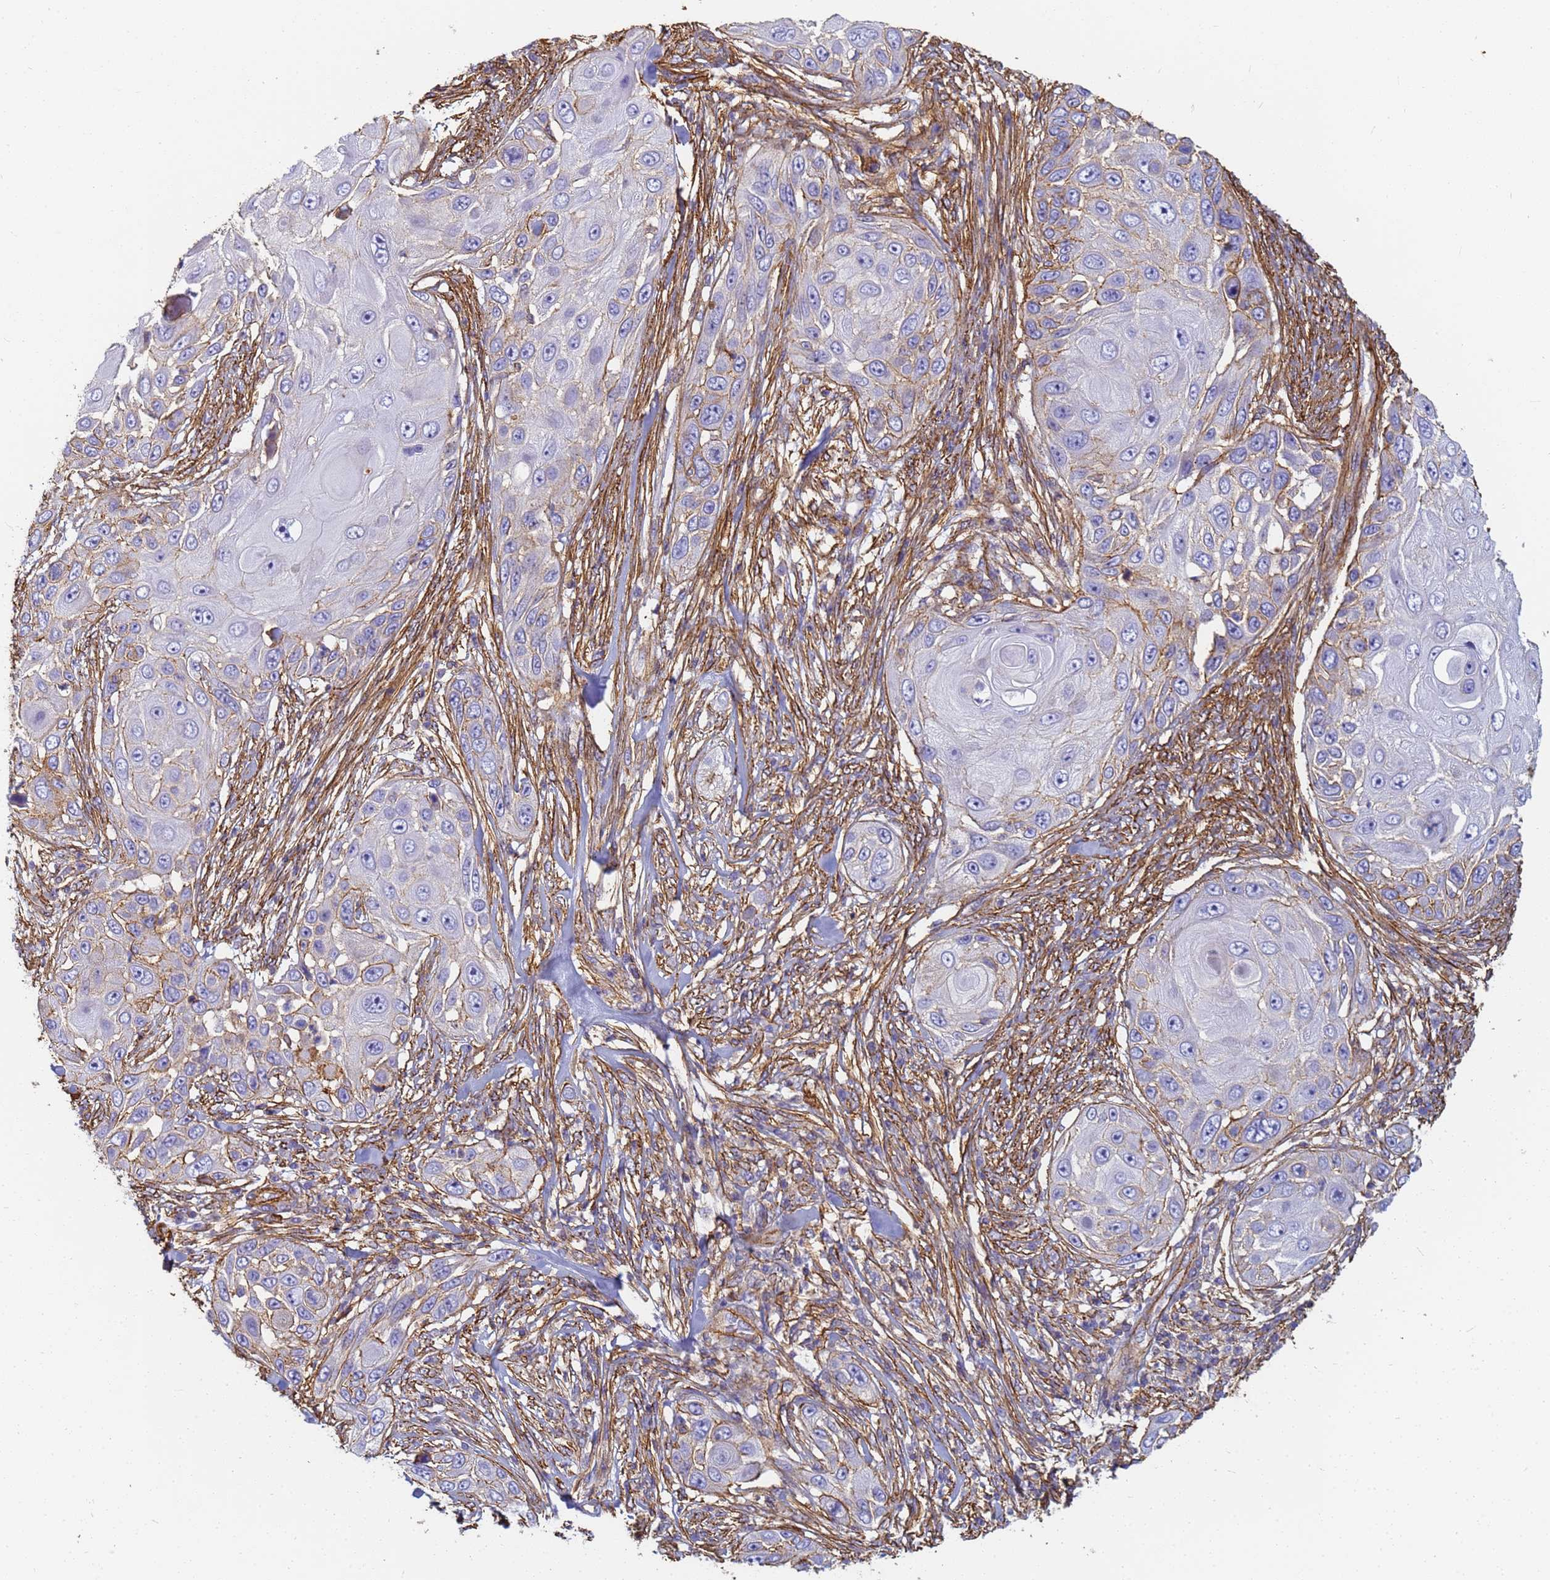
{"staining": {"intensity": "moderate", "quantity": "<25%", "location": "cytoplasmic/membranous"}, "tissue": "skin cancer", "cell_type": "Tumor cells", "image_type": "cancer", "snomed": [{"axis": "morphology", "description": "Squamous cell carcinoma, NOS"}, {"axis": "topography", "description": "Skin"}], "caption": "Human skin cancer stained for a protein (brown) displays moderate cytoplasmic/membranous positive positivity in approximately <25% of tumor cells.", "gene": "TPM1", "patient": {"sex": "female", "age": 44}}